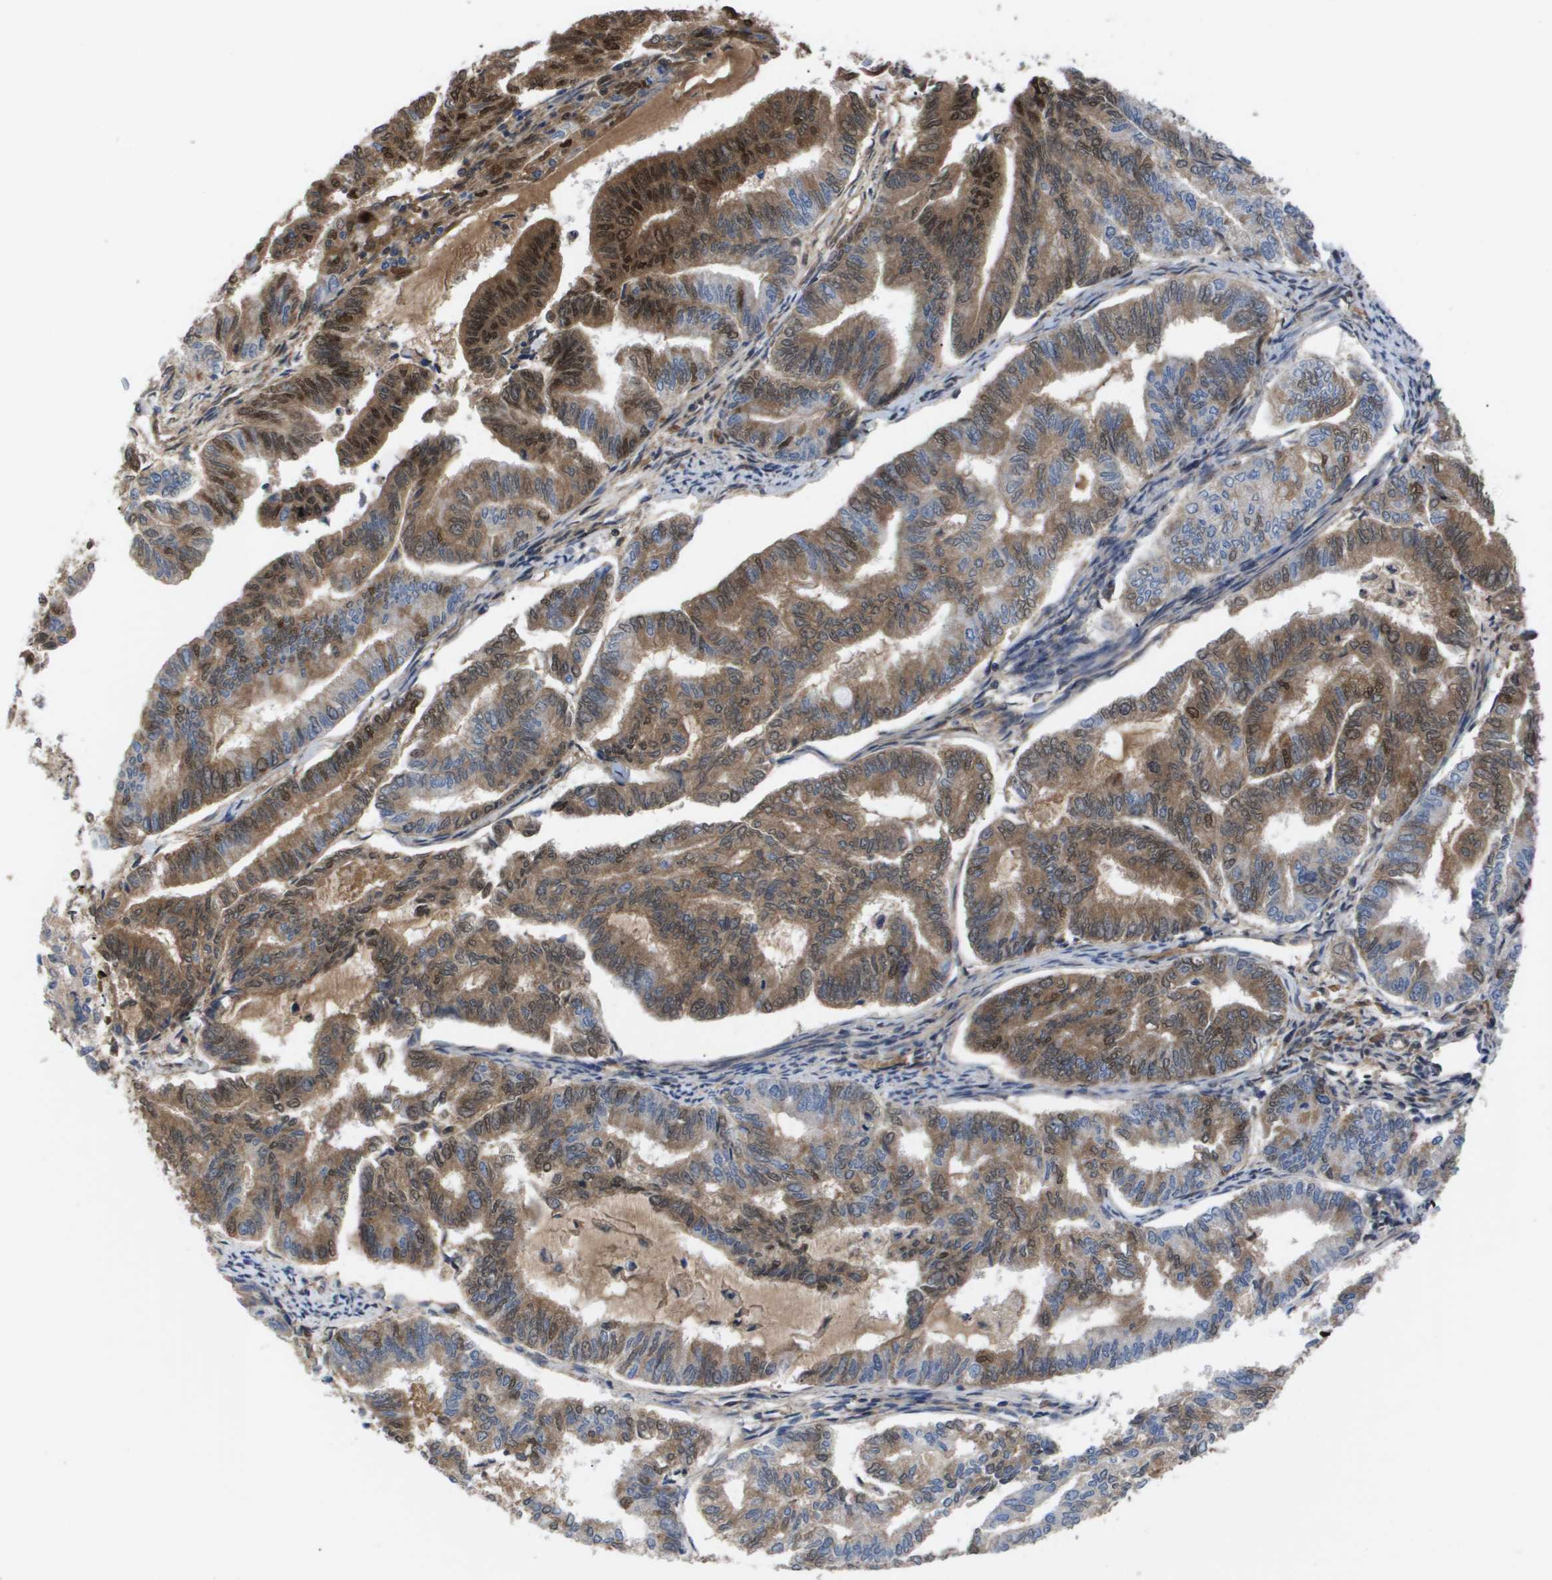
{"staining": {"intensity": "moderate", "quantity": ">75%", "location": "cytoplasmic/membranous"}, "tissue": "endometrial cancer", "cell_type": "Tumor cells", "image_type": "cancer", "snomed": [{"axis": "morphology", "description": "Adenocarcinoma, NOS"}, {"axis": "topography", "description": "Endometrium"}], "caption": "Moderate cytoplasmic/membranous staining is identified in approximately >75% of tumor cells in endometrial cancer (adenocarcinoma). The staining is performed using DAB brown chromogen to label protein expression. The nuclei are counter-stained blue using hematoxylin.", "gene": "SERPINA6", "patient": {"sex": "female", "age": 79}}